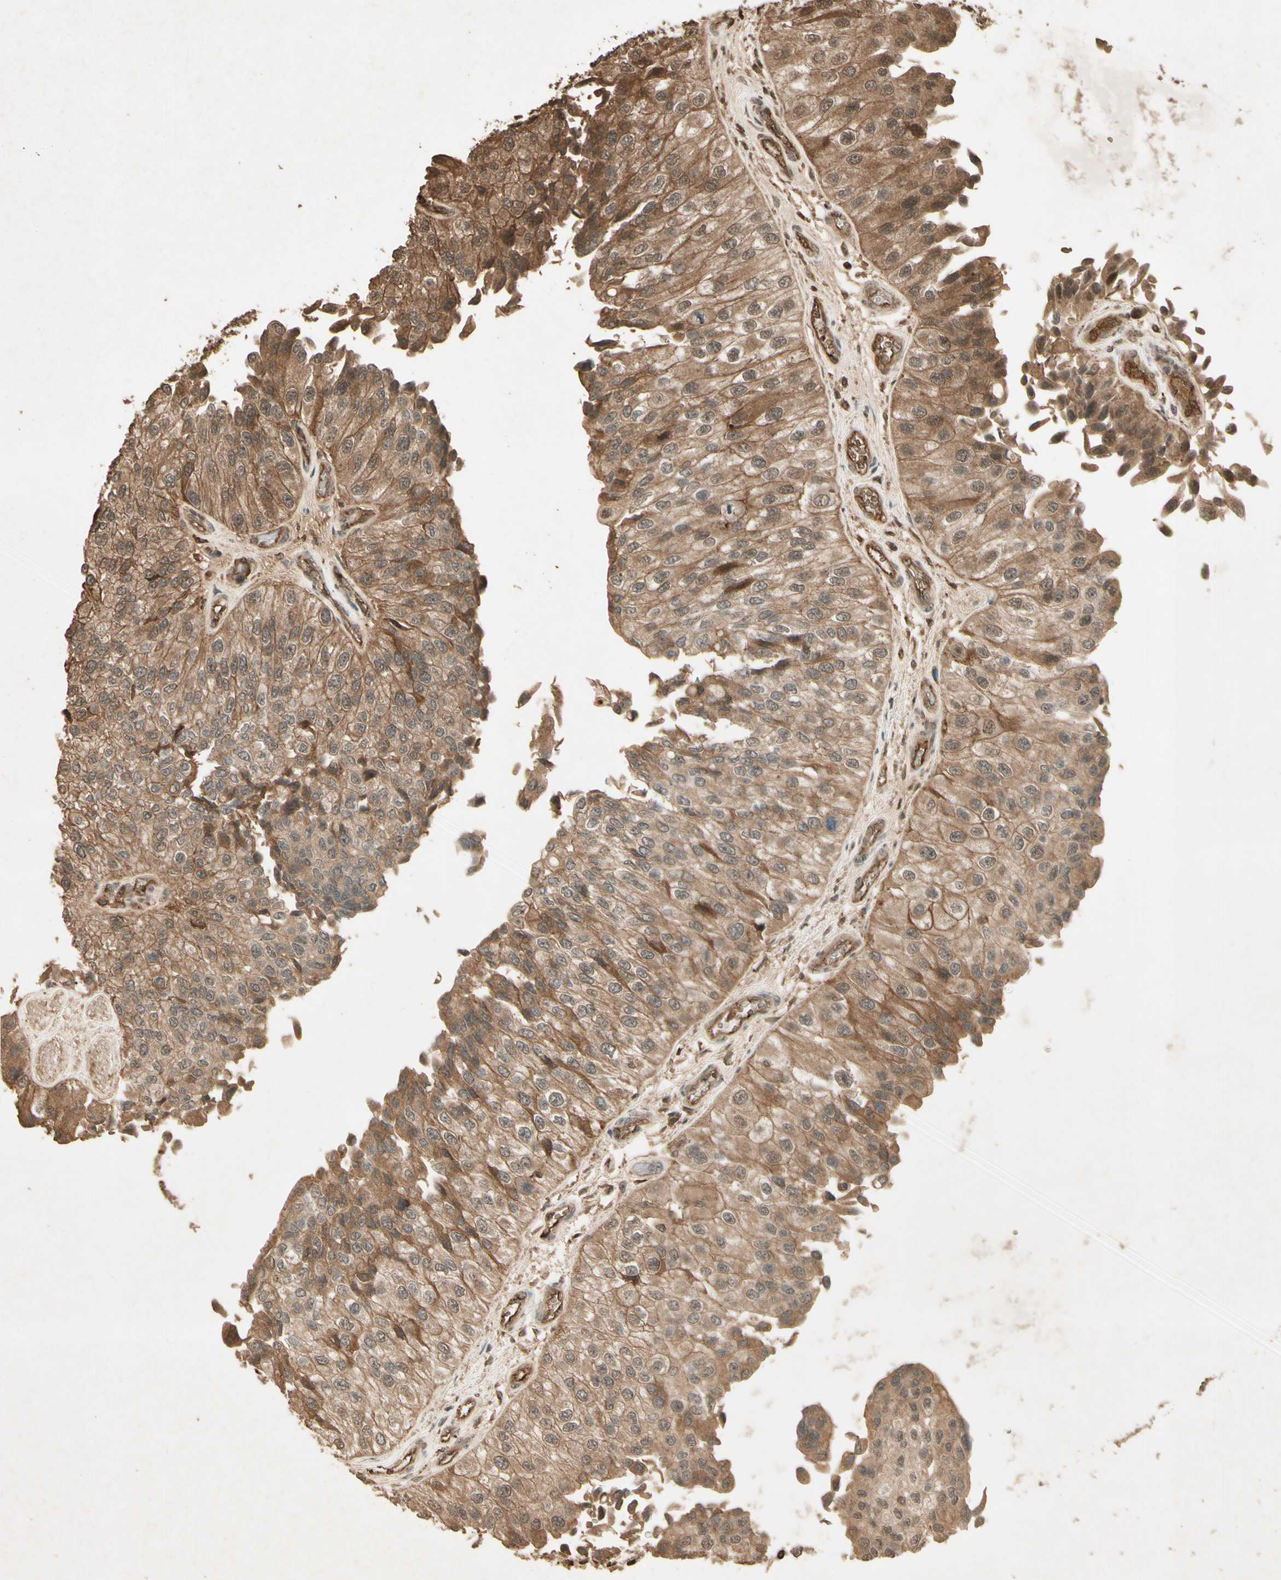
{"staining": {"intensity": "moderate", "quantity": ">75%", "location": "cytoplasmic/membranous"}, "tissue": "urothelial cancer", "cell_type": "Tumor cells", "image_type": "cancer", "snomed": [{"axis": "morphology", "description": "Urothelial carcinoma, High grade"}, {"axis": "topography", "description": "Kidney"}, {"axis": "topography", "description": "Urinary bladder"}], "caption": "A photomicrograph of human urothelial cancer stained for a protein reveals moderate cytoplasmic/membranous brown staining in tumor cells.", "gene": "SMAD9", "patient": {"sex": "male", "age": 77}}